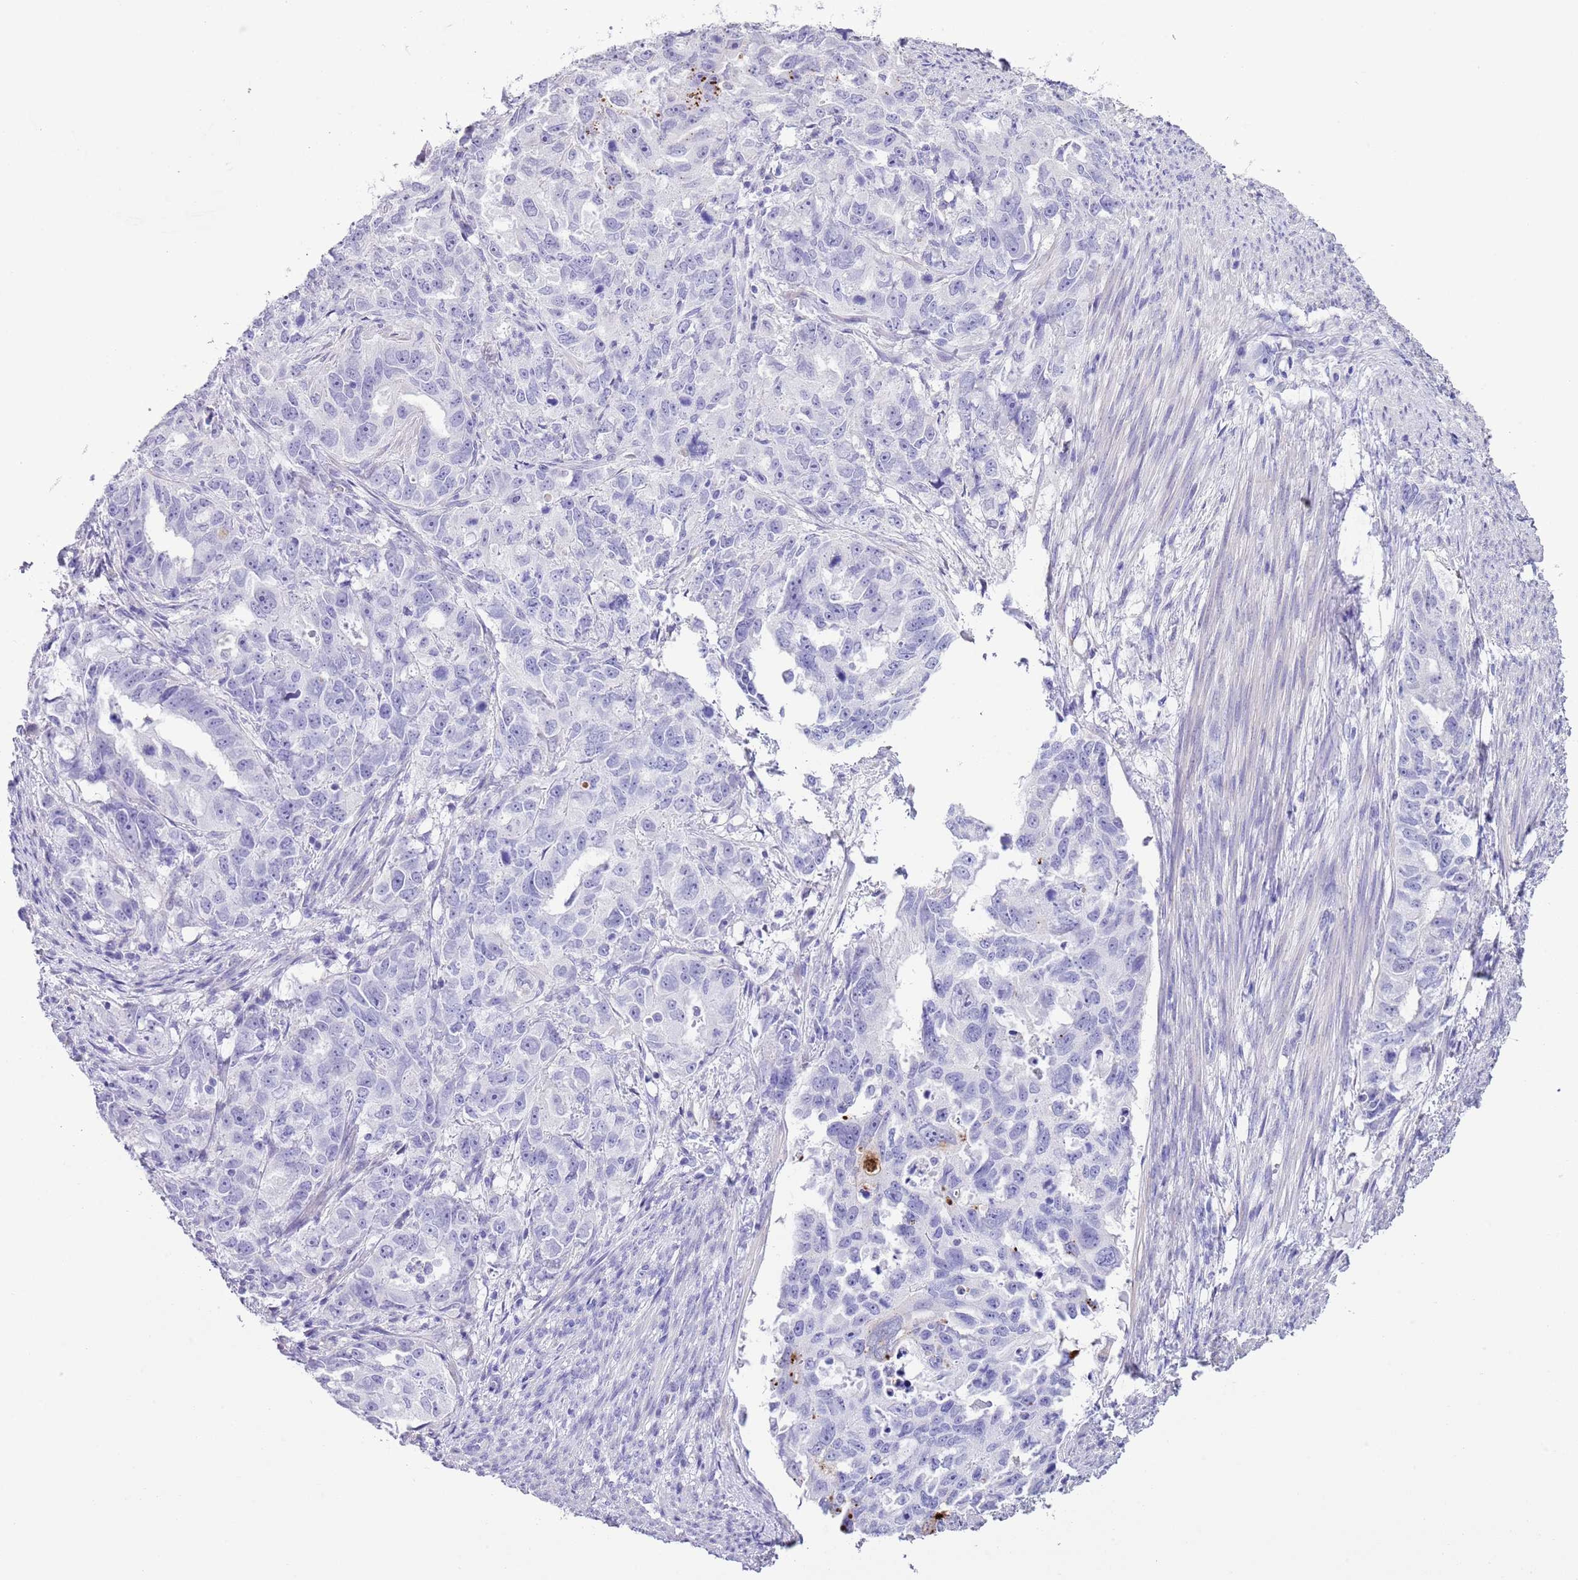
{"staining": {"intensity": "negative", "quantity": "none", "location": "none"}, "tissue": "endometrial cancer", "cell_type": "Tumor cells", "image_type": "cancer", "snomed": [{"axis": "morphology", "description": "Adenocarcinoma, NOS"}, {"axis": "topography", "description": "Endometrium"}], "caption": "Endometrial cancer (adenocarcinoma) stained for a protein using immunohistochemistry (IHC) exhibits no positivity tumor cells.", "gene": "ABHD17C", "patient": {"sex": "female", "age": 65}}